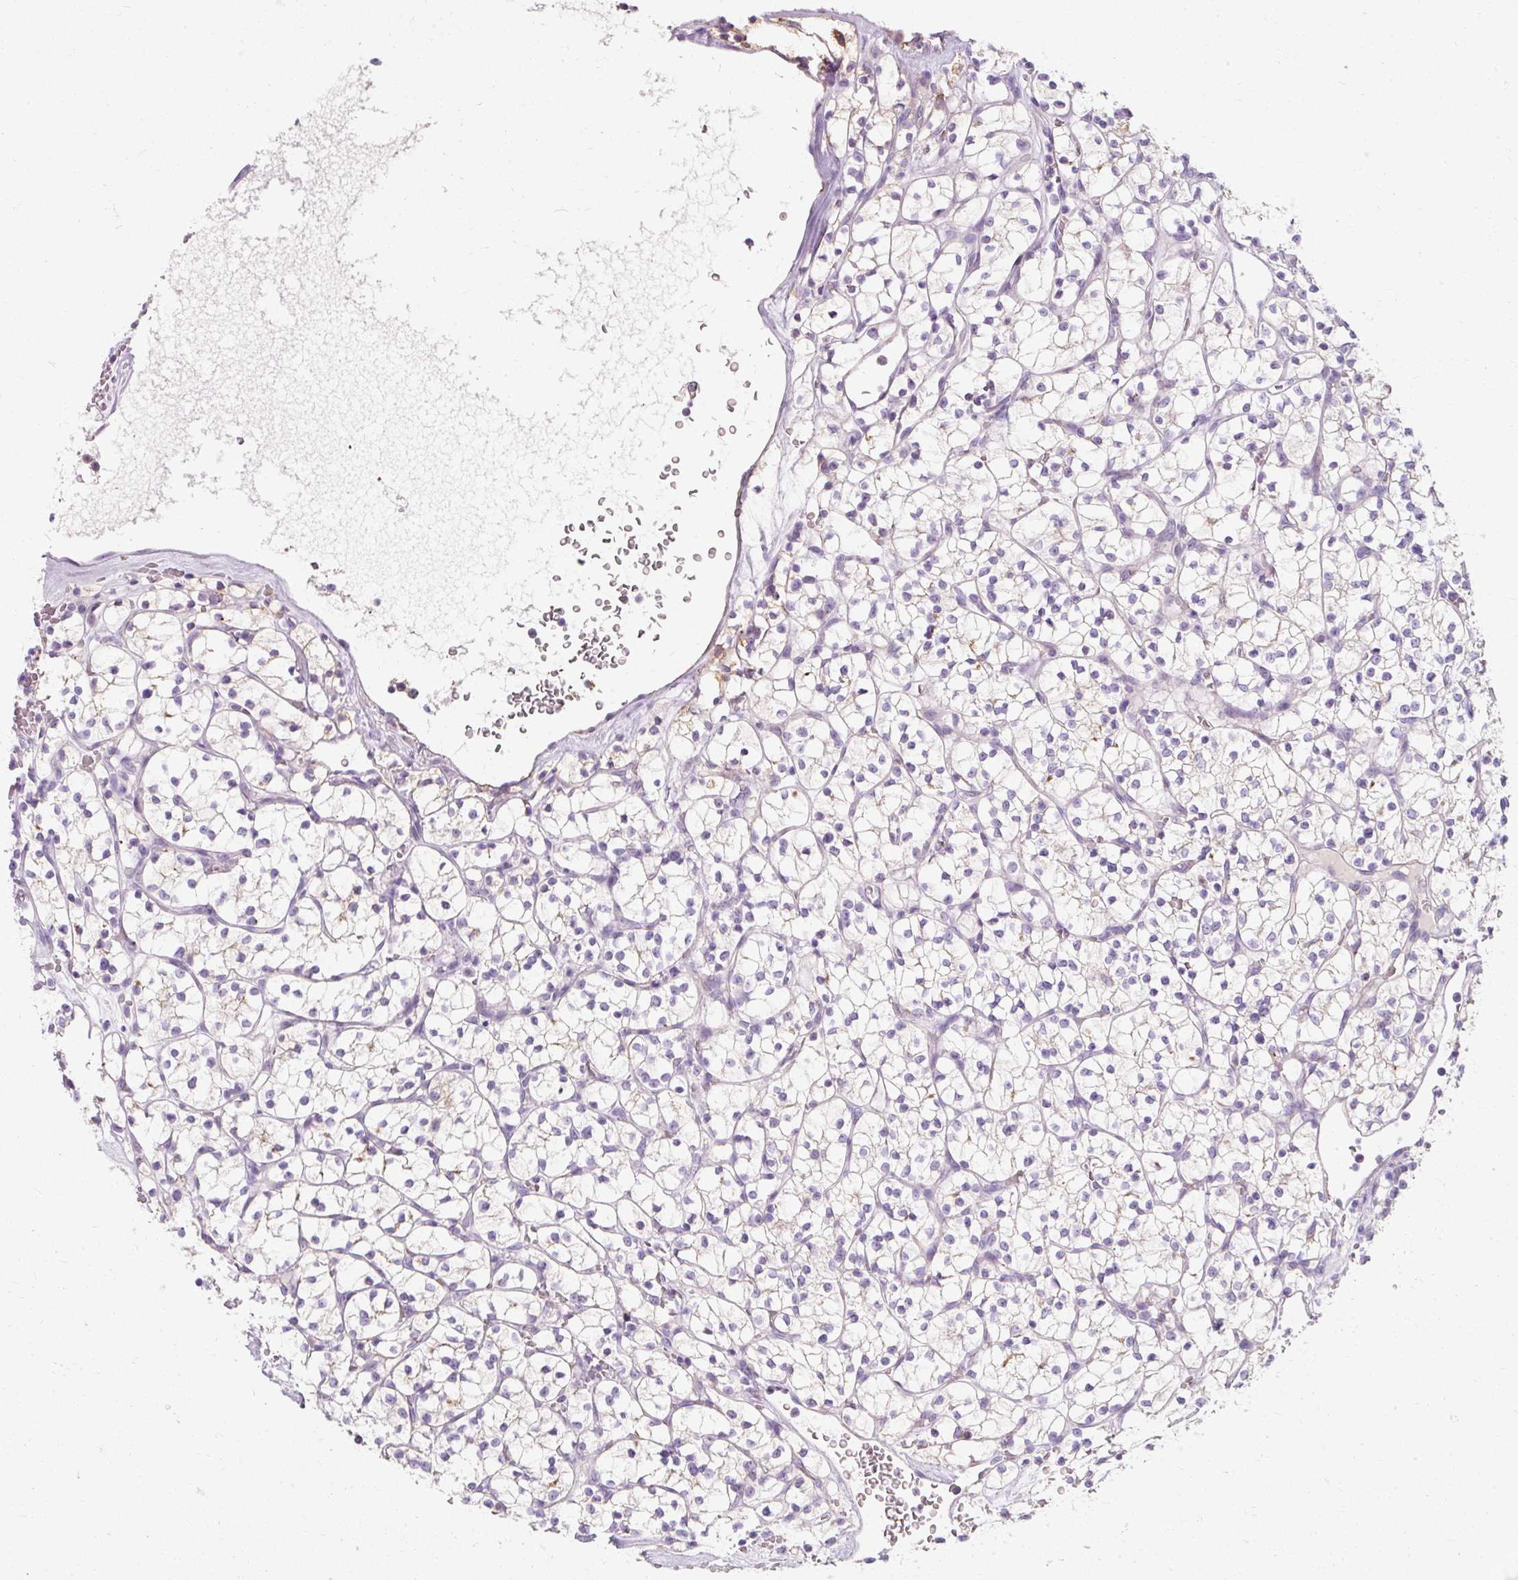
{"staining": {"intensity": "negative", "quantity": "none", "location": "none"}, "tissue": "renal cancer", "cell_type": "Tumor cells", "image_type": "cancer", "snomed": [{"axis": "morphology", "description": "Adenocarcinoma, NOS"}, {"axis": "topography", "description": "Kidney"}], "caption": "High power microscopy image of an IHC photomicrograph of renal adenocarcinoma, revealing no significant positivity in tumor cells.", "gene": "CLDN25", "patient": {"sex": "female", "age": 64}}